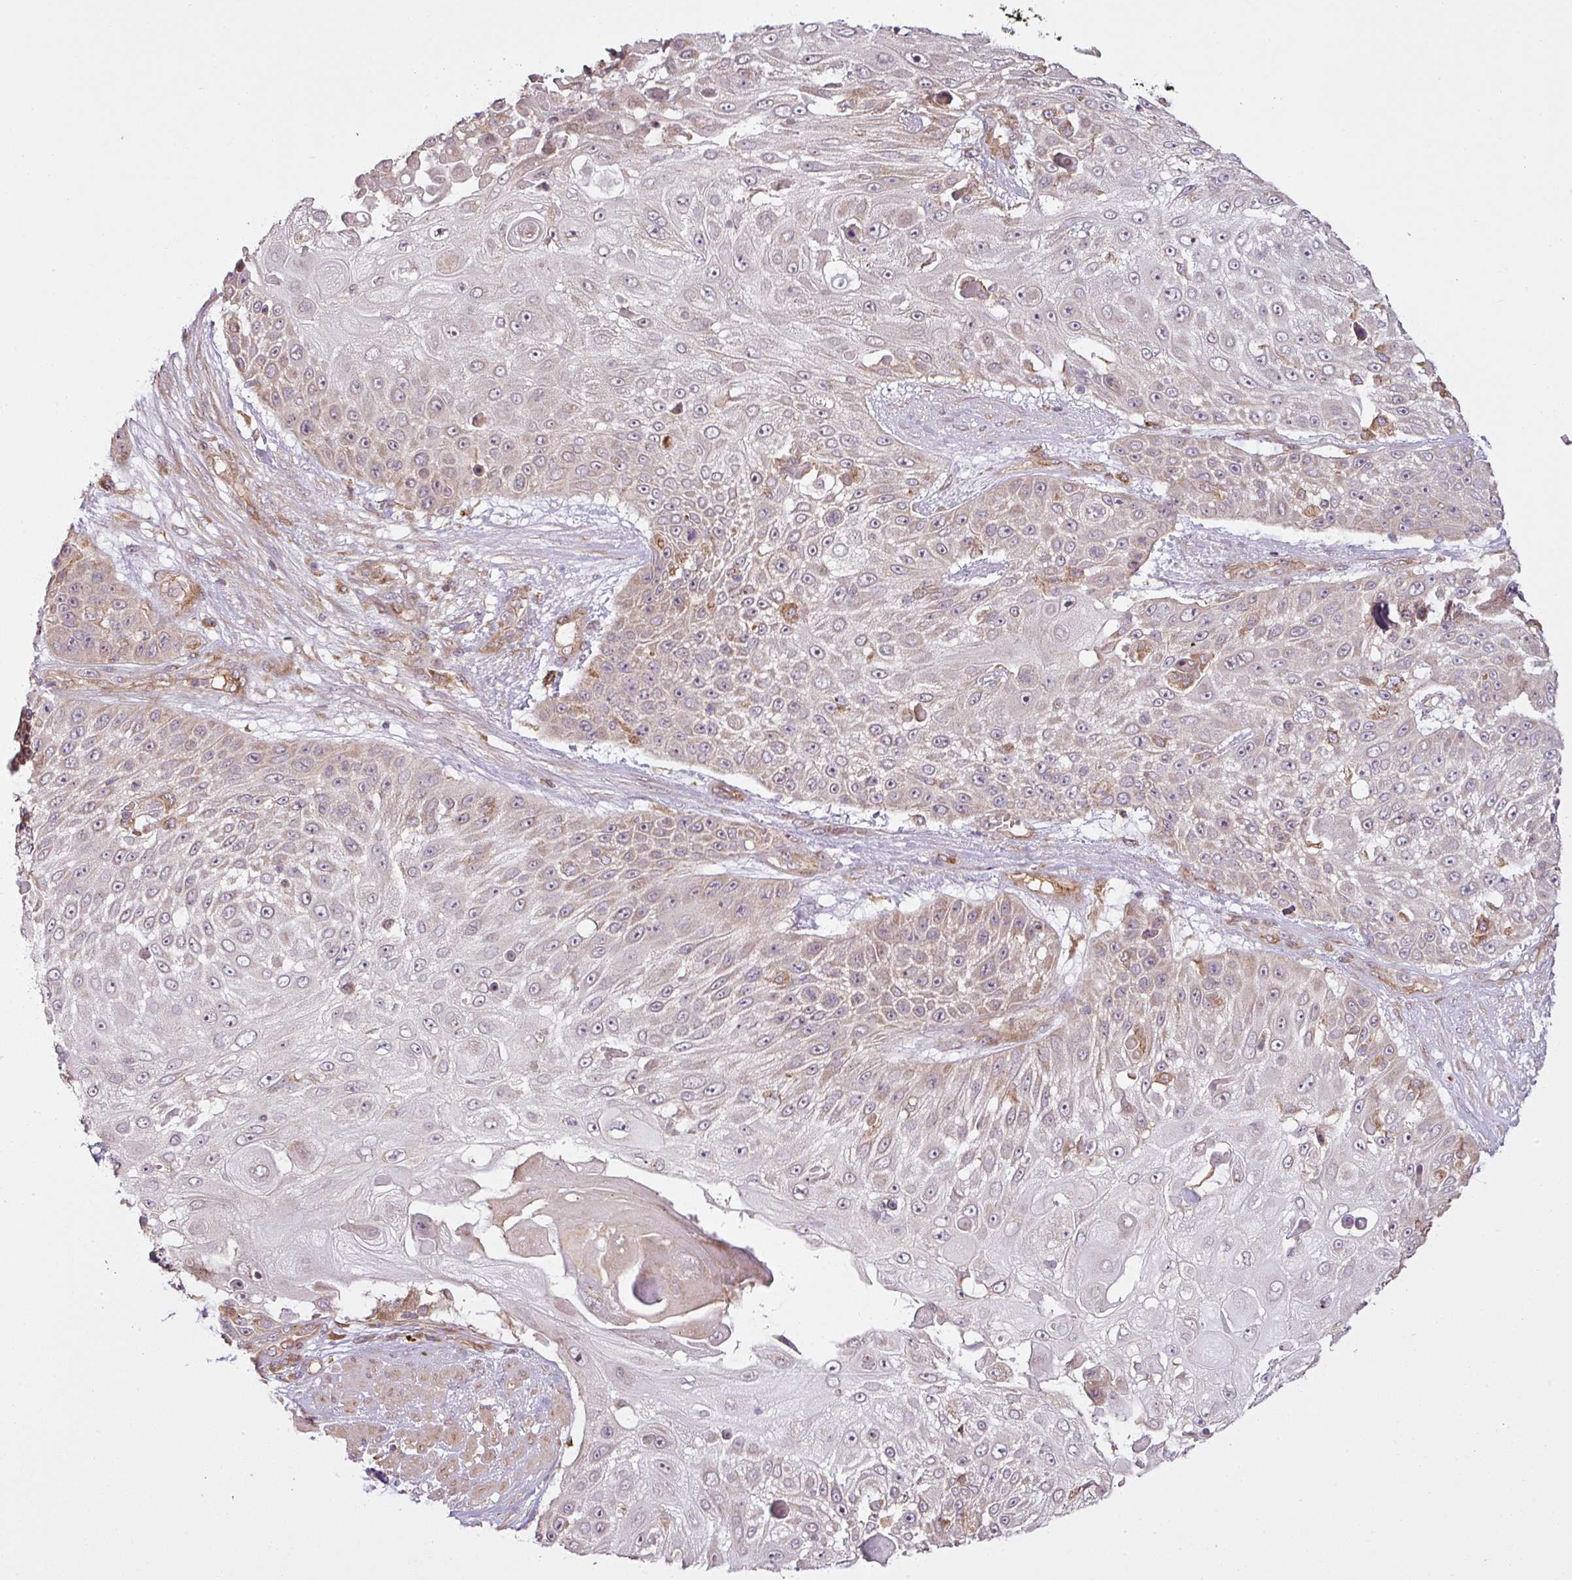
{"staining": {"intensity": "weak", "quantity": "<25%", "location": "cytoplasmic/membranous"}, "tissue": "skin cancer", "cell_type": "Tumor cells", "image_type": "cancer", "snomed": [{"axis": "morphology", "description": "Squamous cell carcinoma, NOS"}, {"axis": "topography", "description": "Skin"}], "caption": "The immunohistochemistry image has no significant staining in tumor cells of skin cancer (squamous cell carcinoma) tissue. (Immunohistochemistry (ihc), brightfield microscopy, high magnification).", "gene": "COX18", "patient": {"sex": "female", "age": 86}}